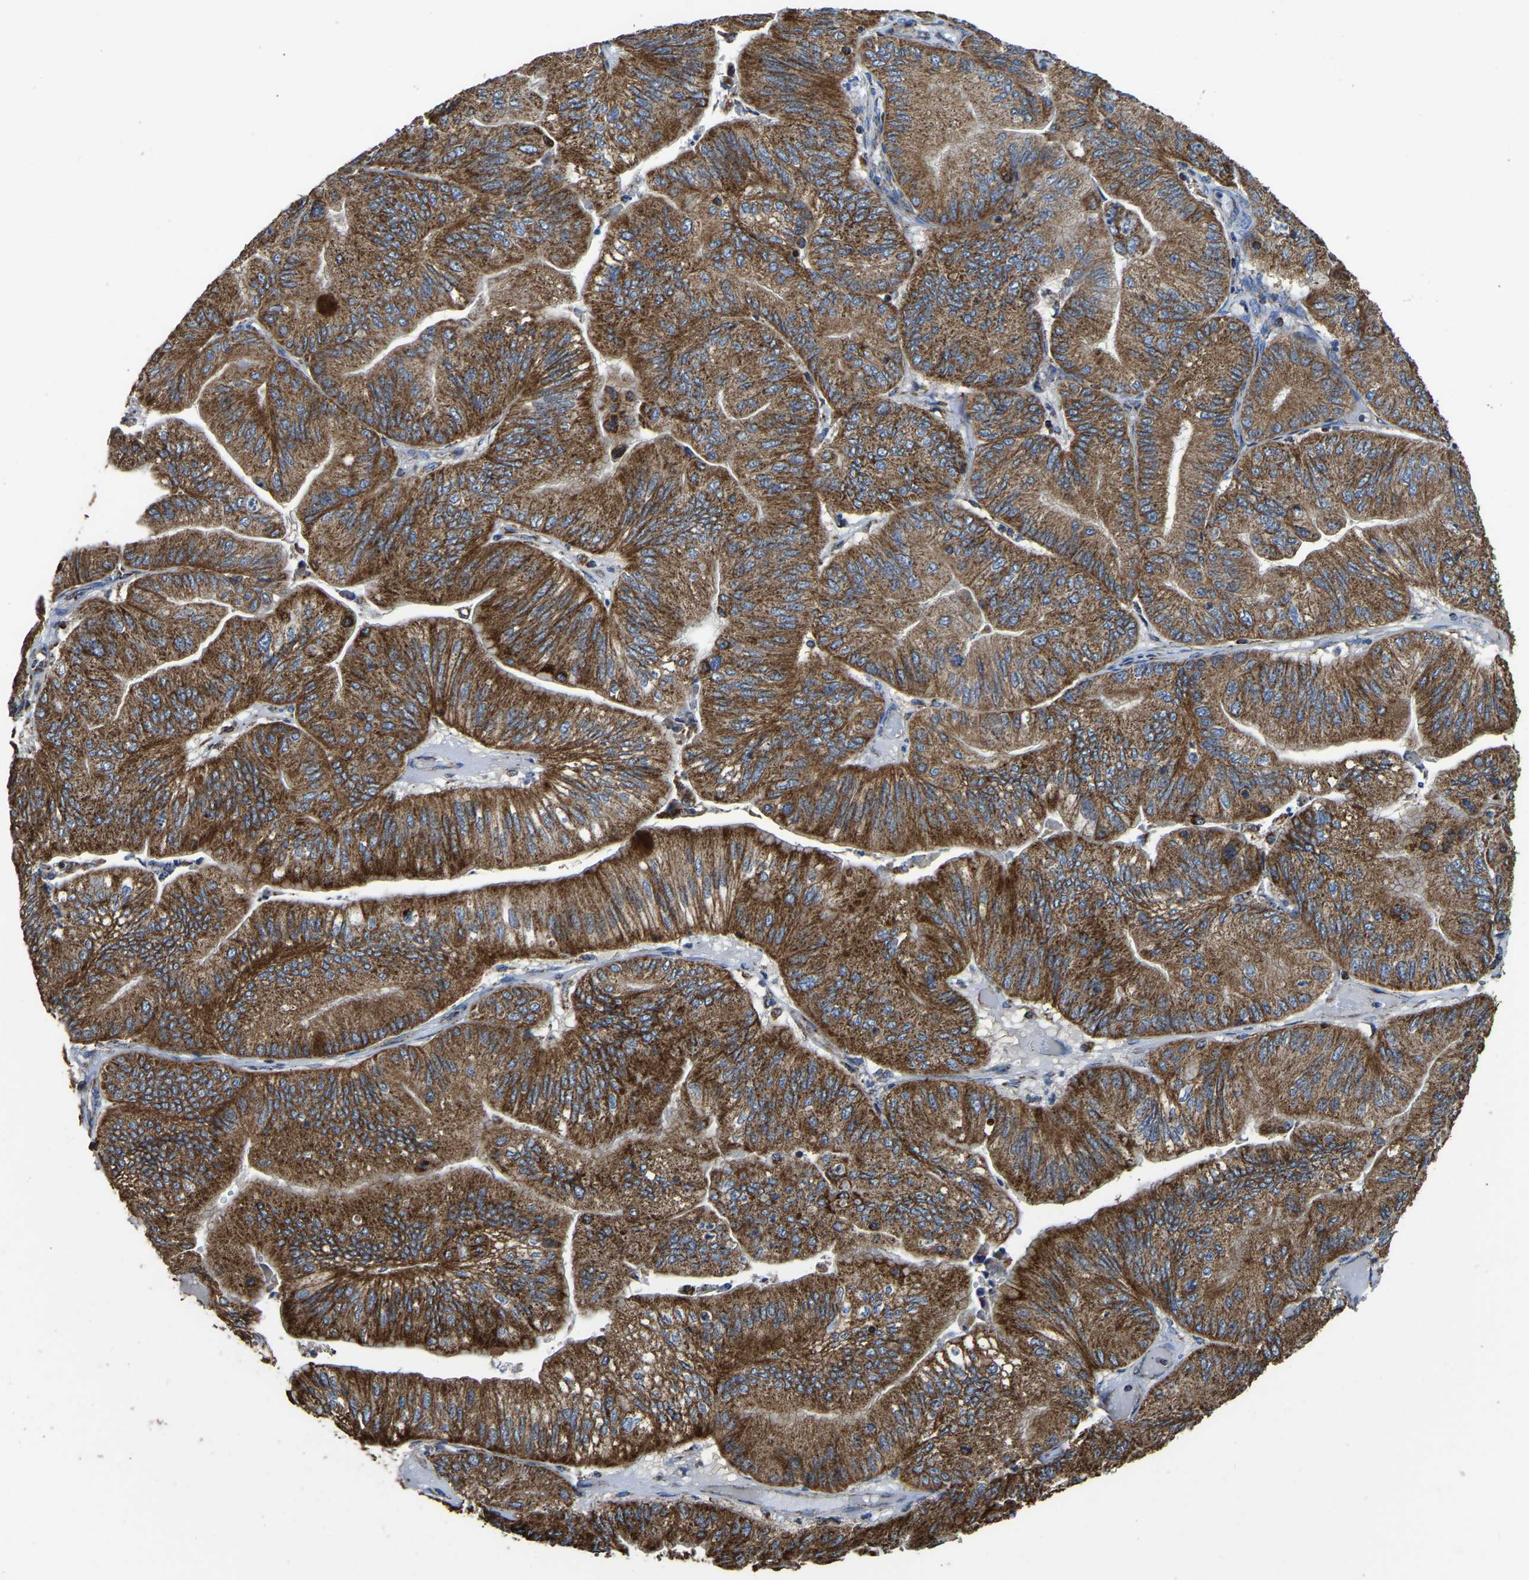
{"staining": {"intensity": "strong", "quantity": ">75%", "location": "cytoplasmic/membranous"}, "tissue": "ovarian cancer", "cell_type": "Tumor cells", "image_type": "cancer", "snomed": [{"axis": "morphology", "description": "Cystadenocarcinoma, mucinous, NOS"}, {"axis": "topography", "description": "Ovary"}], "caption": "Strong cytoplasmic/membranous positivity for a protein is seen in about >75% of tumor cells of mucinous cystadenocarcinoma (ovarian) using IHC.", "gene": "ETFA", "patient": {"sex": "female", "age": 61}}